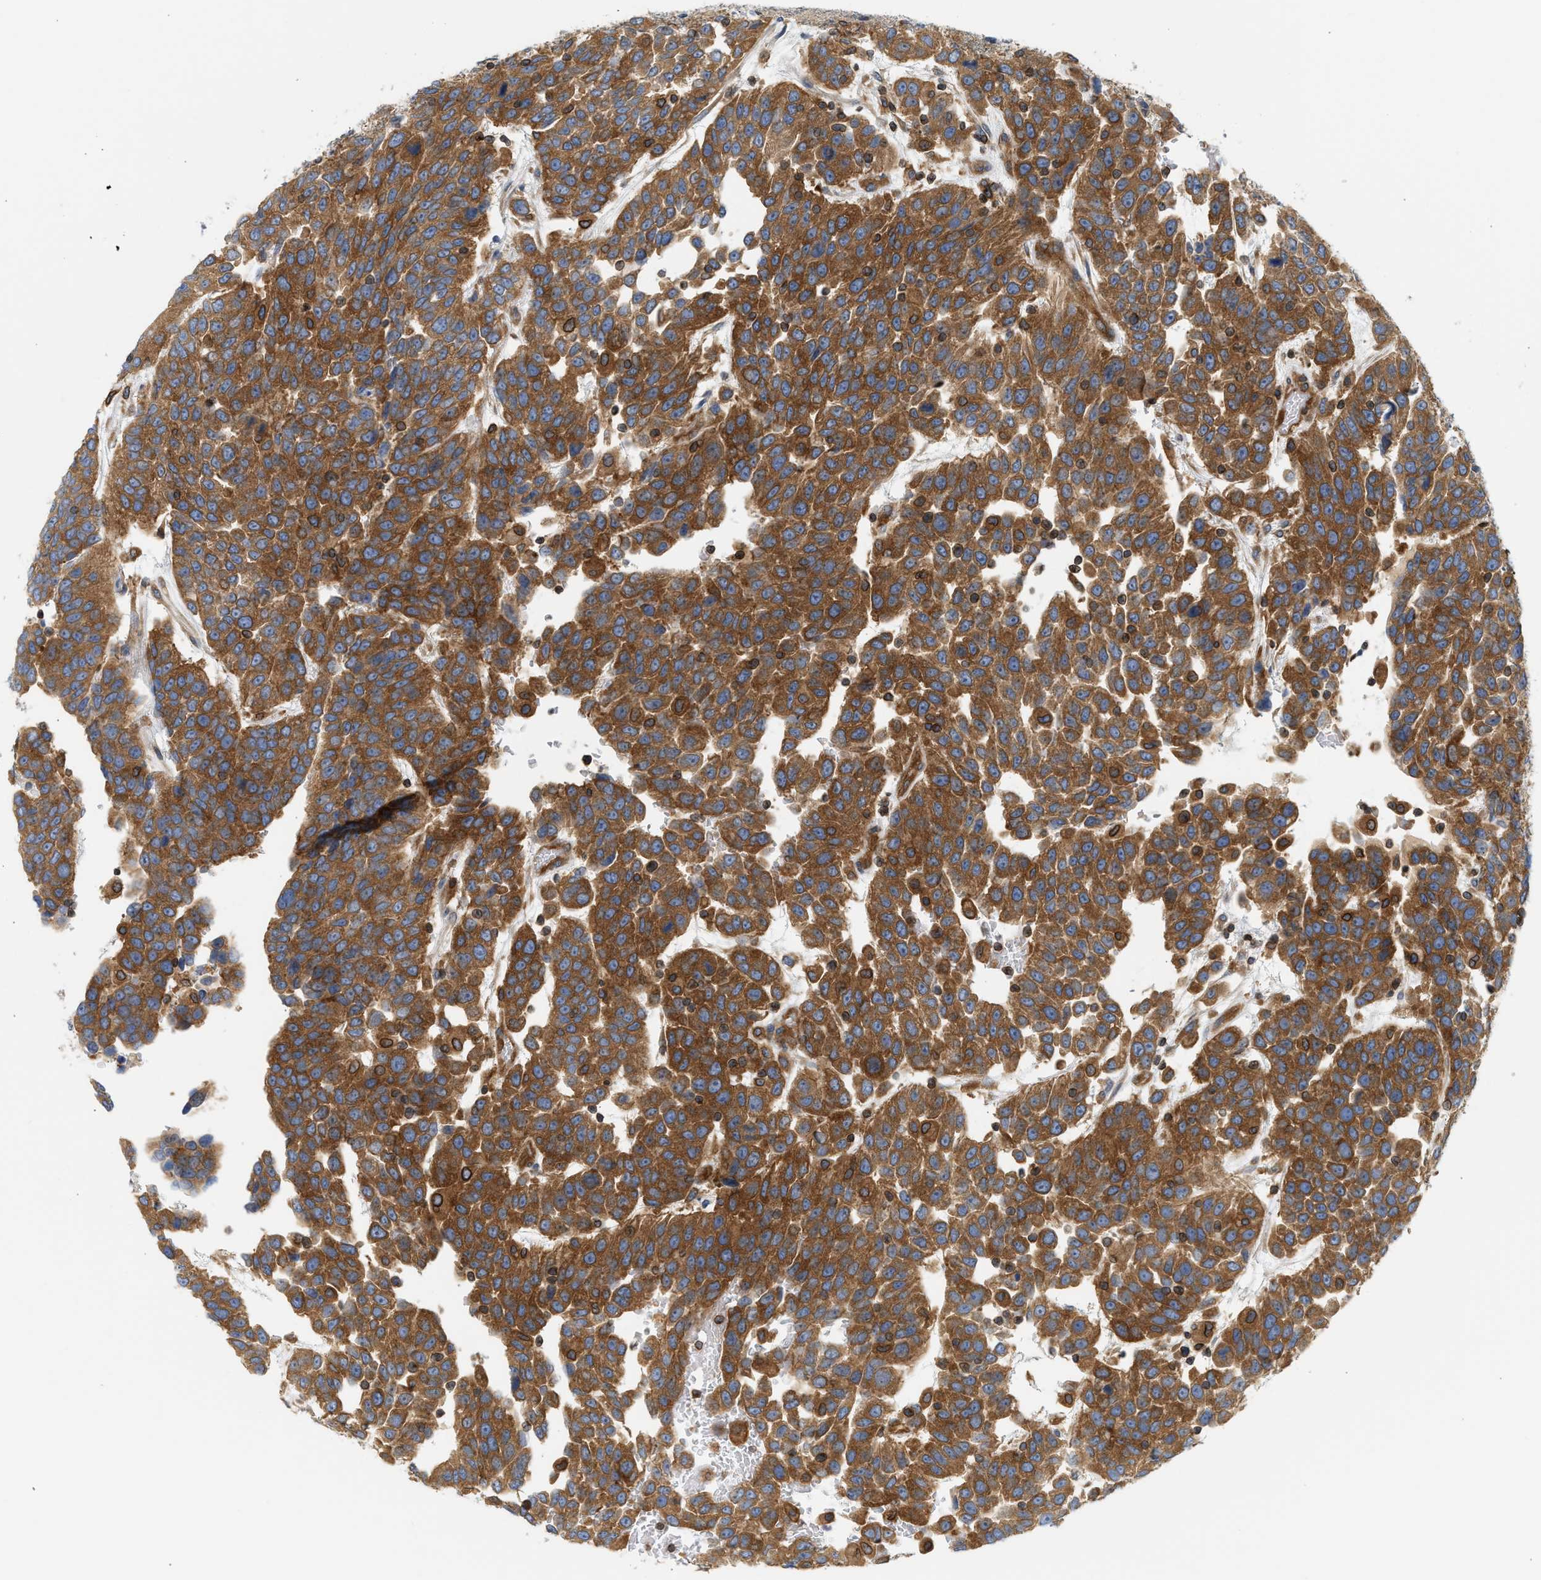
{"staining": {"intensity": "strong", "quantity": ">75%", "location": "cytoplasmic/membranous"}, "tissue": "urothelial cancer", "cell_type": "Tumor cells", "image_type": "cancer", "snomed": [{"axis": "morphology", "description": "Urothelial carcinoma, High grade"}, {"axis": "topography", "description": "Urinary bladder"}], "caption": "Brown immunohistochemical staining in urothelial cancer demonstrates strong cytoplasmic/membranous staining in about >75% of tumor cells.", "gene": "STRN", "patient": {"sex": "female", "age": 80}}